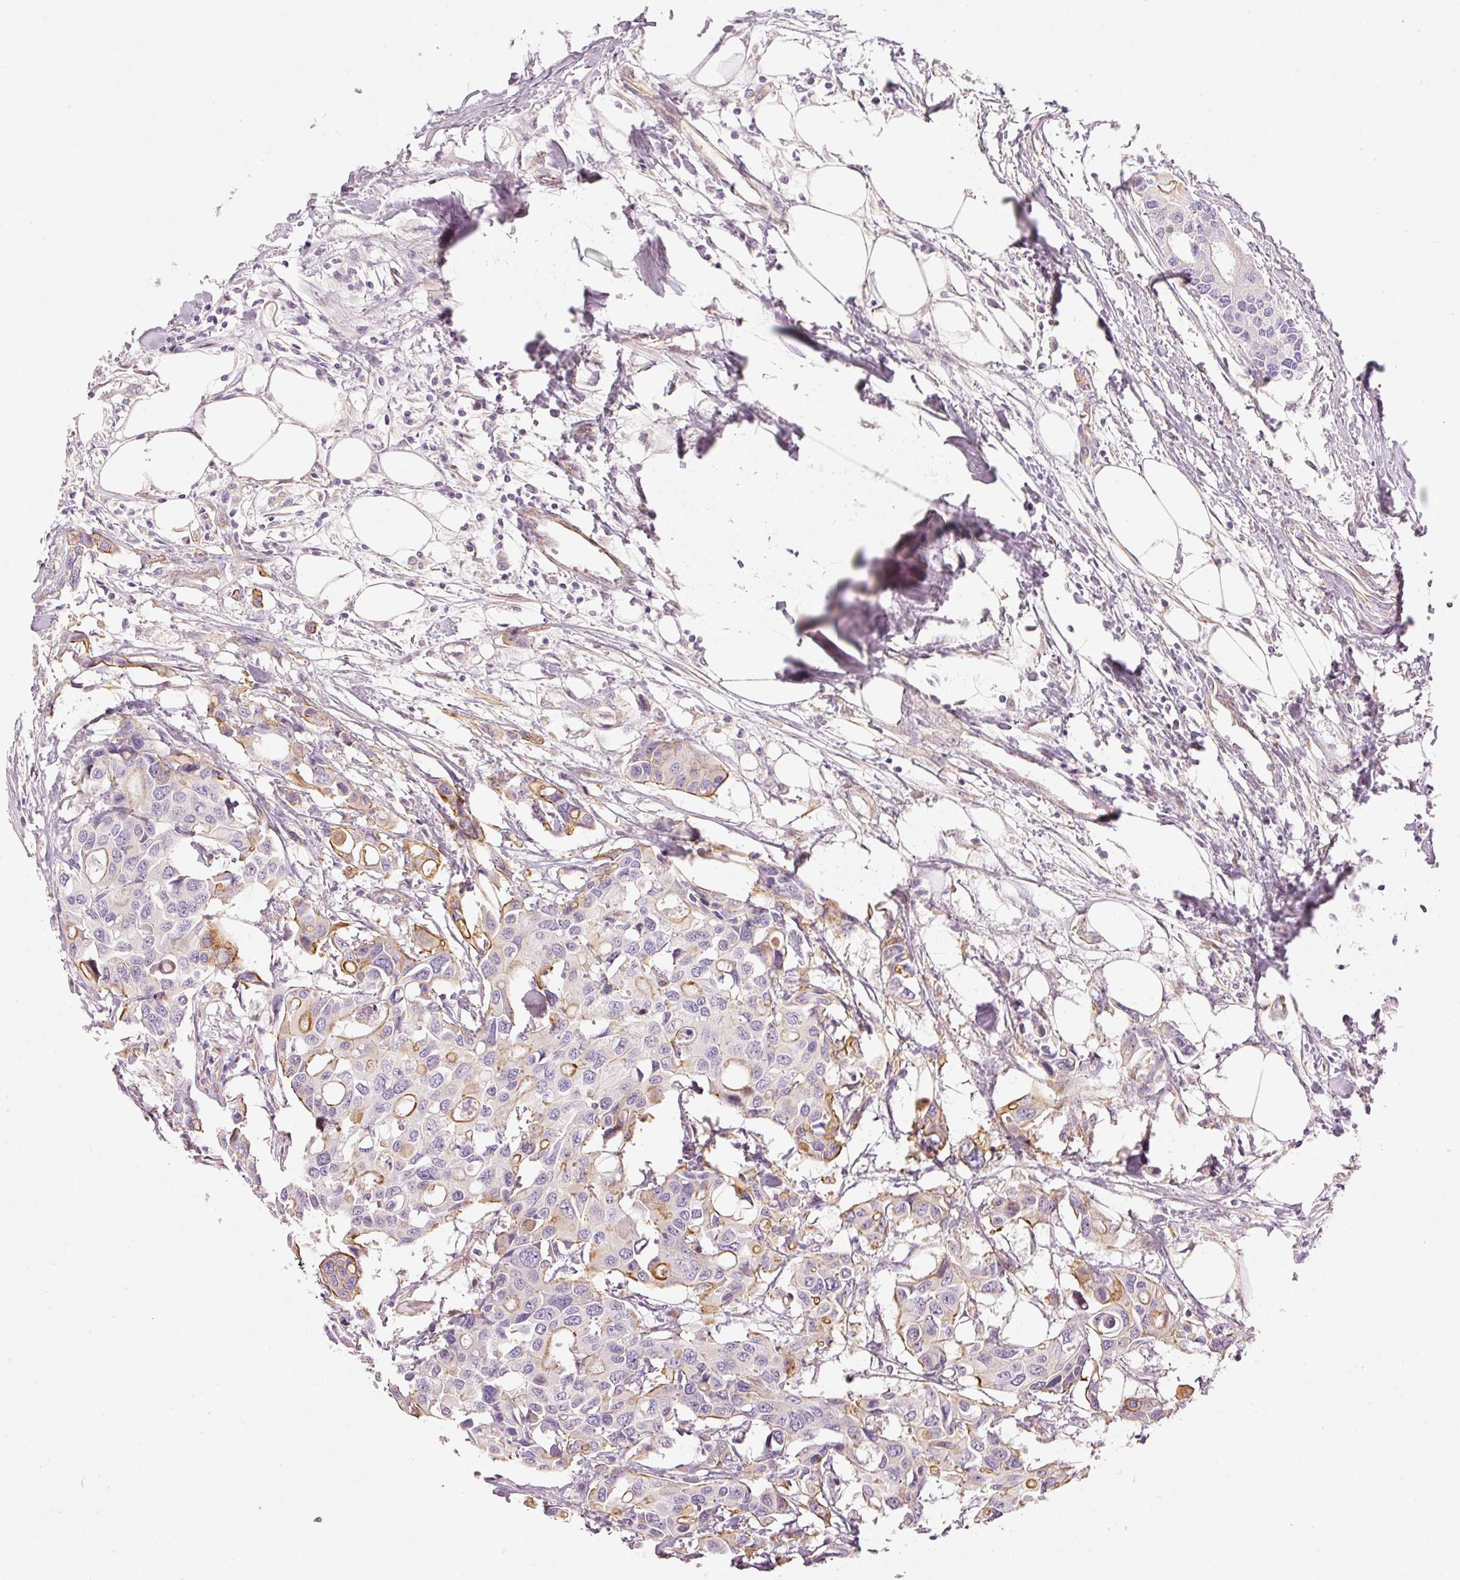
{"staining": {"intensity": "moderate", "quantity": "<25%", "location": "cytoplasmic/membranous"}, "tissue": "colorectal cancer", "cell_type": "Tumor cells", "image_type": "cancer", "snomed": [{"axis": "morphology", "description": "Adenocarcinoma, NOS"}, {"axis": "topography", "description": "Colon"}], "caption": "Colorectal cancer stained for a protein shows moderate cytoplasmic/membranous positivity in tumor cells.", "gene": "OSR2", "patient": {"sex": "male", "age": 77}}